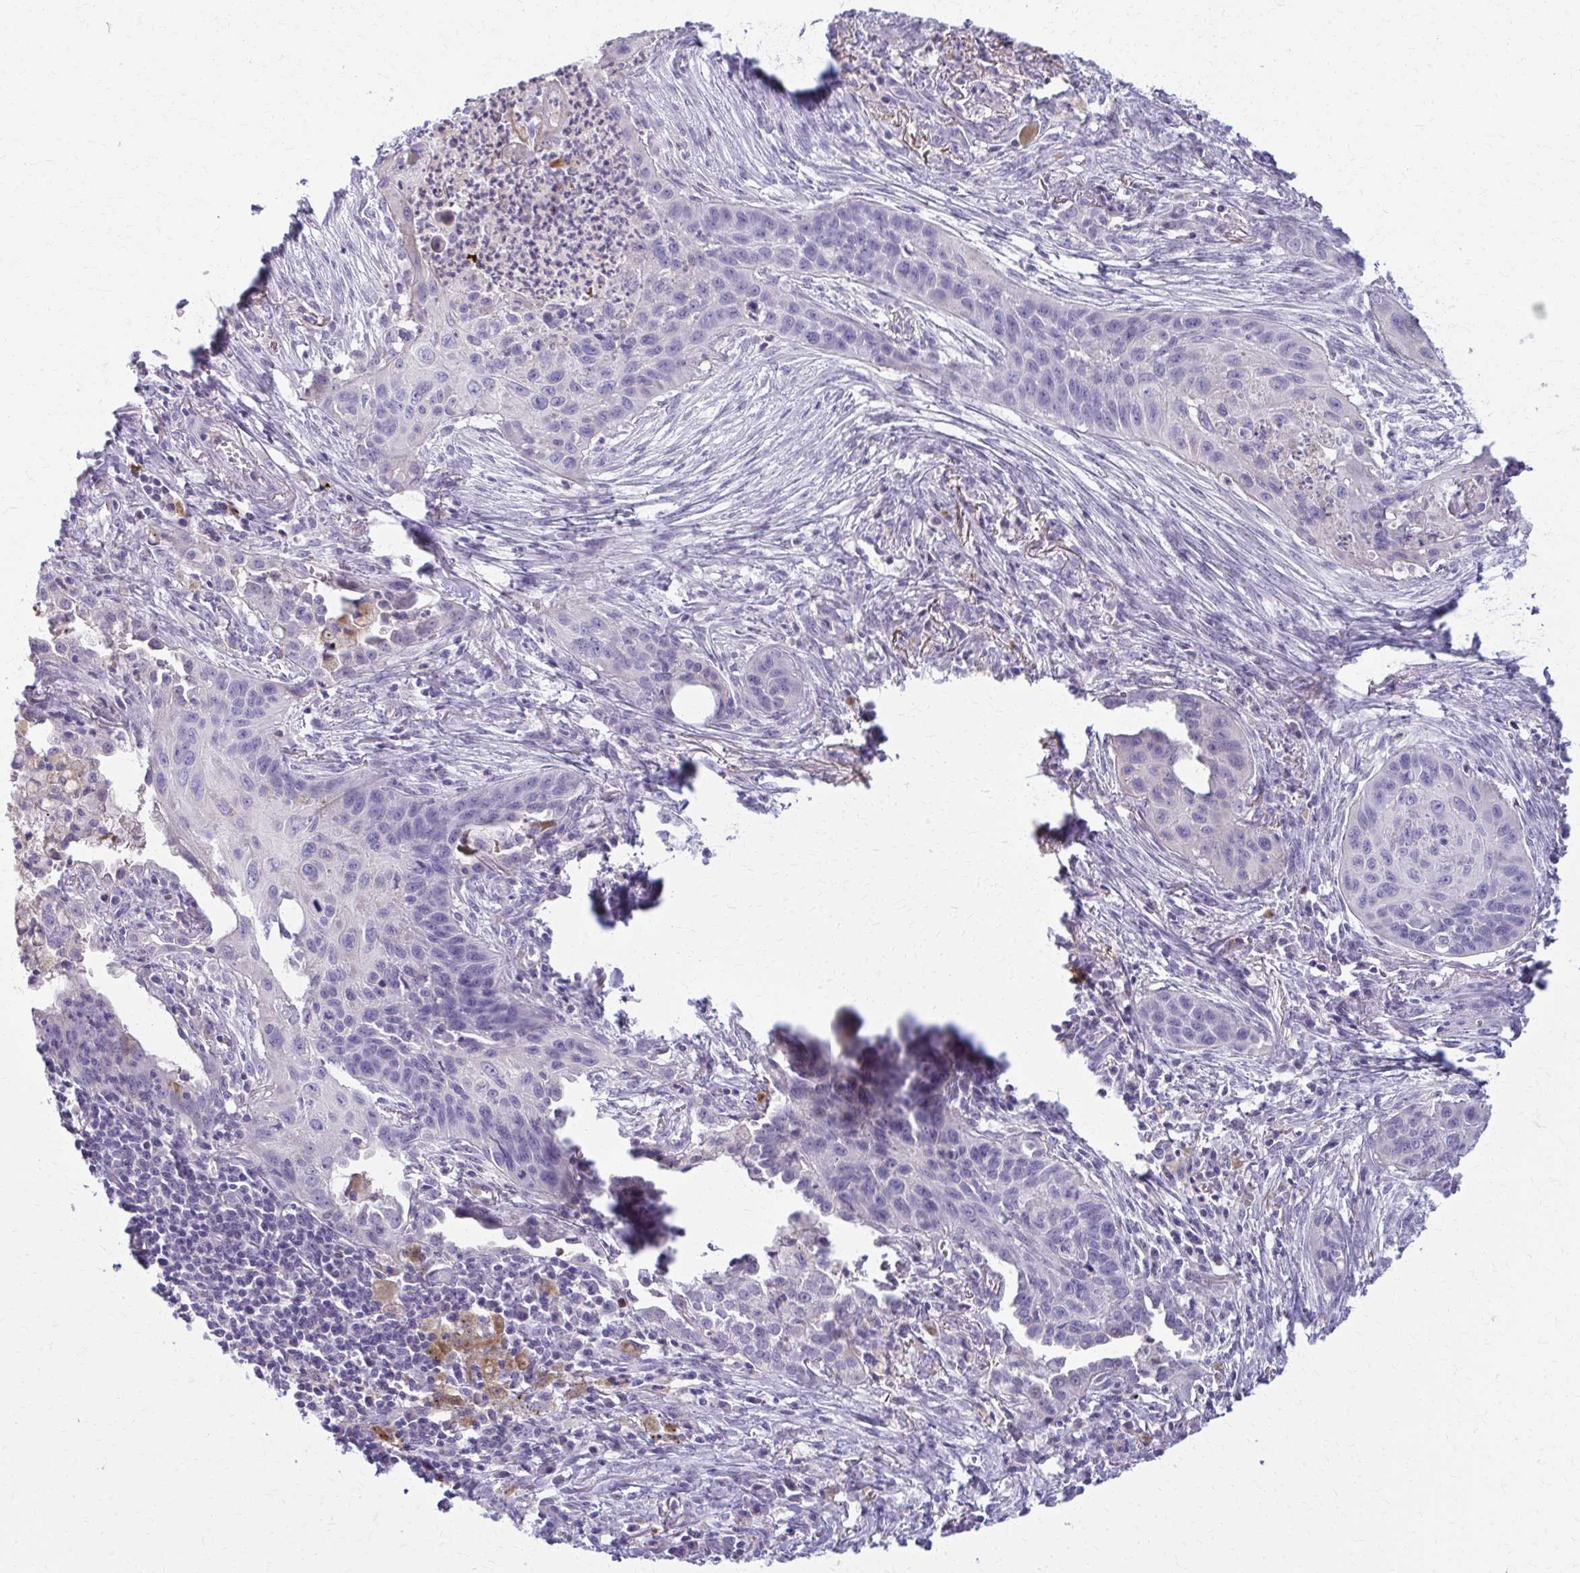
{"staining": {"intensity": "negative", "quantity": "none", "location": "none"}, "tissue": "lung cancer", "cell_type": "Tumor cells", "image_type": "cancer", "snomed": [{"axis": "morphology", "description": "Squamous cell carcinoma, NOS"}, {"axis": "topography", "description": "Lung"}], "caption": "Lung squamous cell carcinoma was stained to show a protein in brown. There is no significant positivity in tumor cells. (Brightfield microscopy of DAB (3,3'-diaminobenzidine) immunohistochemistry at high magnification).", "gene": "OR4M1", "patient": {"sex": "male", "age": 71}}